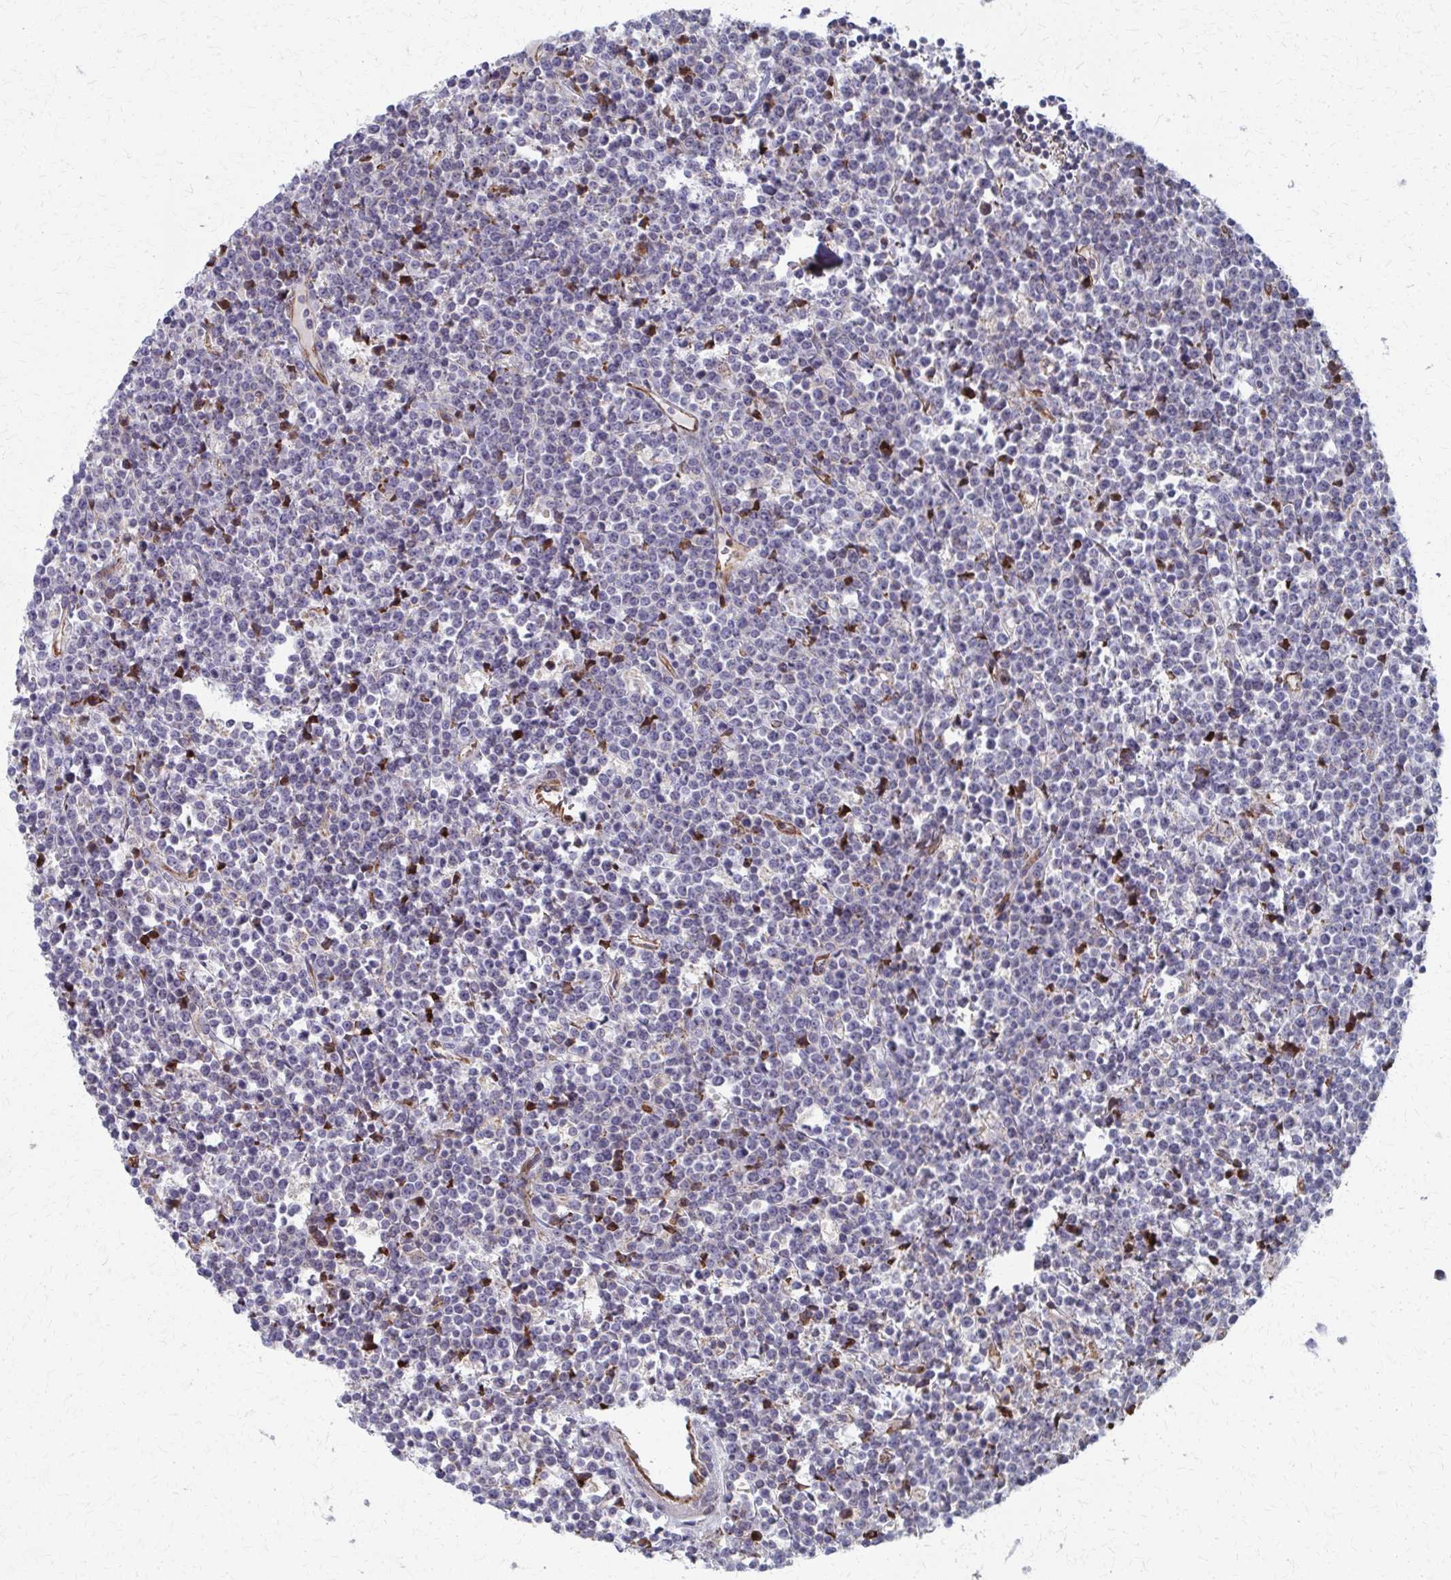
{"staining": {"intensity": "negative", "quantity": "none", "location": "none"}, "tissue": "lymphoma", "cell_type": "Tumor cells", "image_type": "cancer", "snomed": [{"axis": "morphology", "description": "Malignant lymphoma, non-Hodgkin's type, High grade"}, {"axis": "topography", "description": "Ovary"}], "caption": "High magnification brightfield microscopy of high-grade malignant lymphoma, non-Hodgkin's type stained with DAB (brown) and counterstained with hematoxylin (blue): tumor cells show no significant expression. The staining is performed using DAB brown chromogen with nuclei counter-stained in using hematoxylin.", "gene": "FAHD1", "patient": {"sex": "female", "age": 56}}